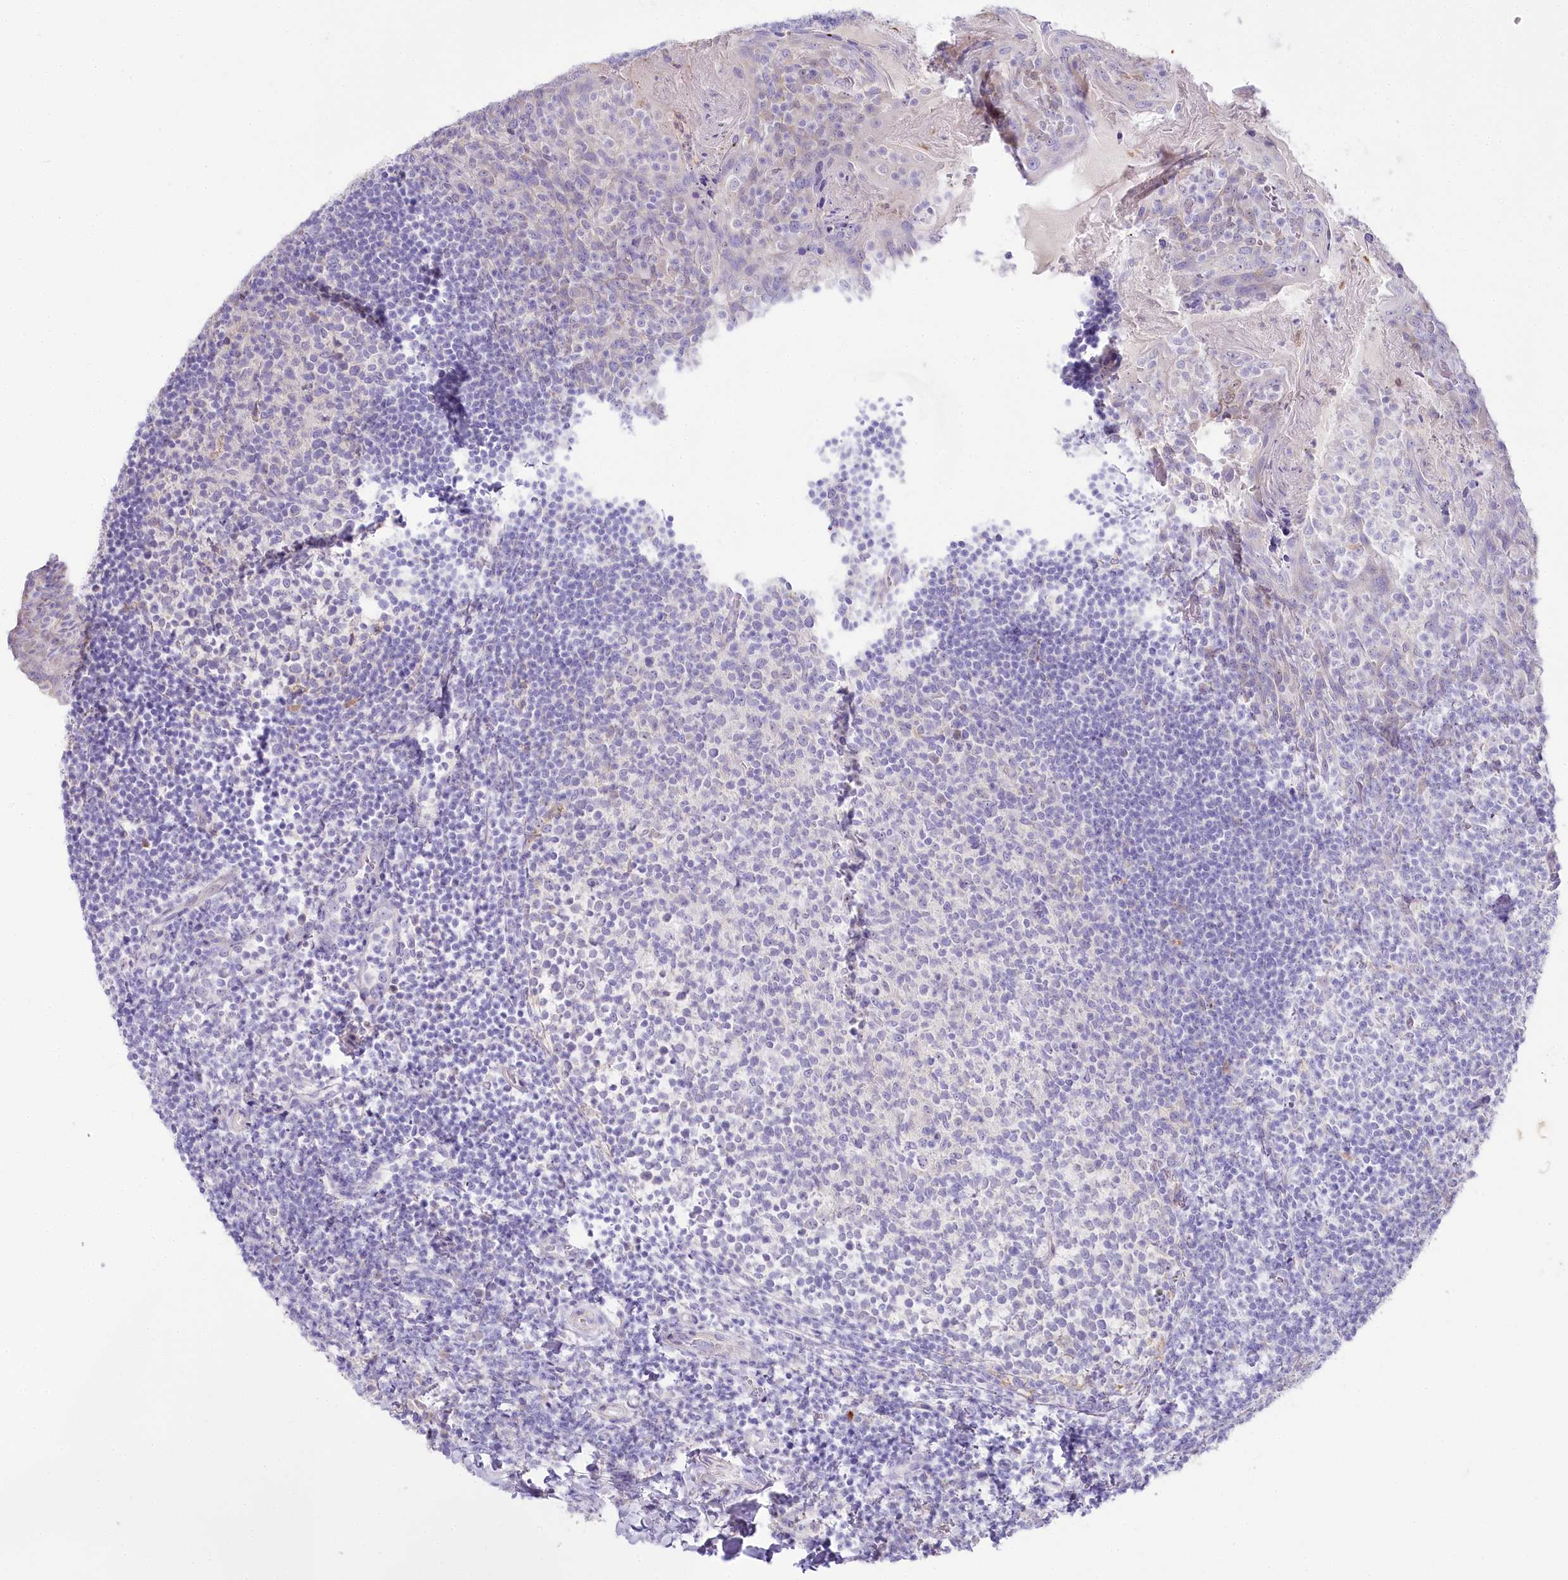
{"staining": {"intensity": "negative", "quantity": "none", "location": "none"}, "tissue": "tonsil", "cell_type": "Germinal center cells", "image_type": "normal", "snomed": [{"axis": "morphology", "description": "Normal tissue, NOS"}, {"axis": "topography", "description": "Tonsil"}], "caption": "DAB (3,3'-diaminobenzidine) immunohistochemical staining of benign human tonsil displays no significant positivity in germinal center cells.", "gene": "MYOZ1", "patient": {"sex": "female", "age": 10}}